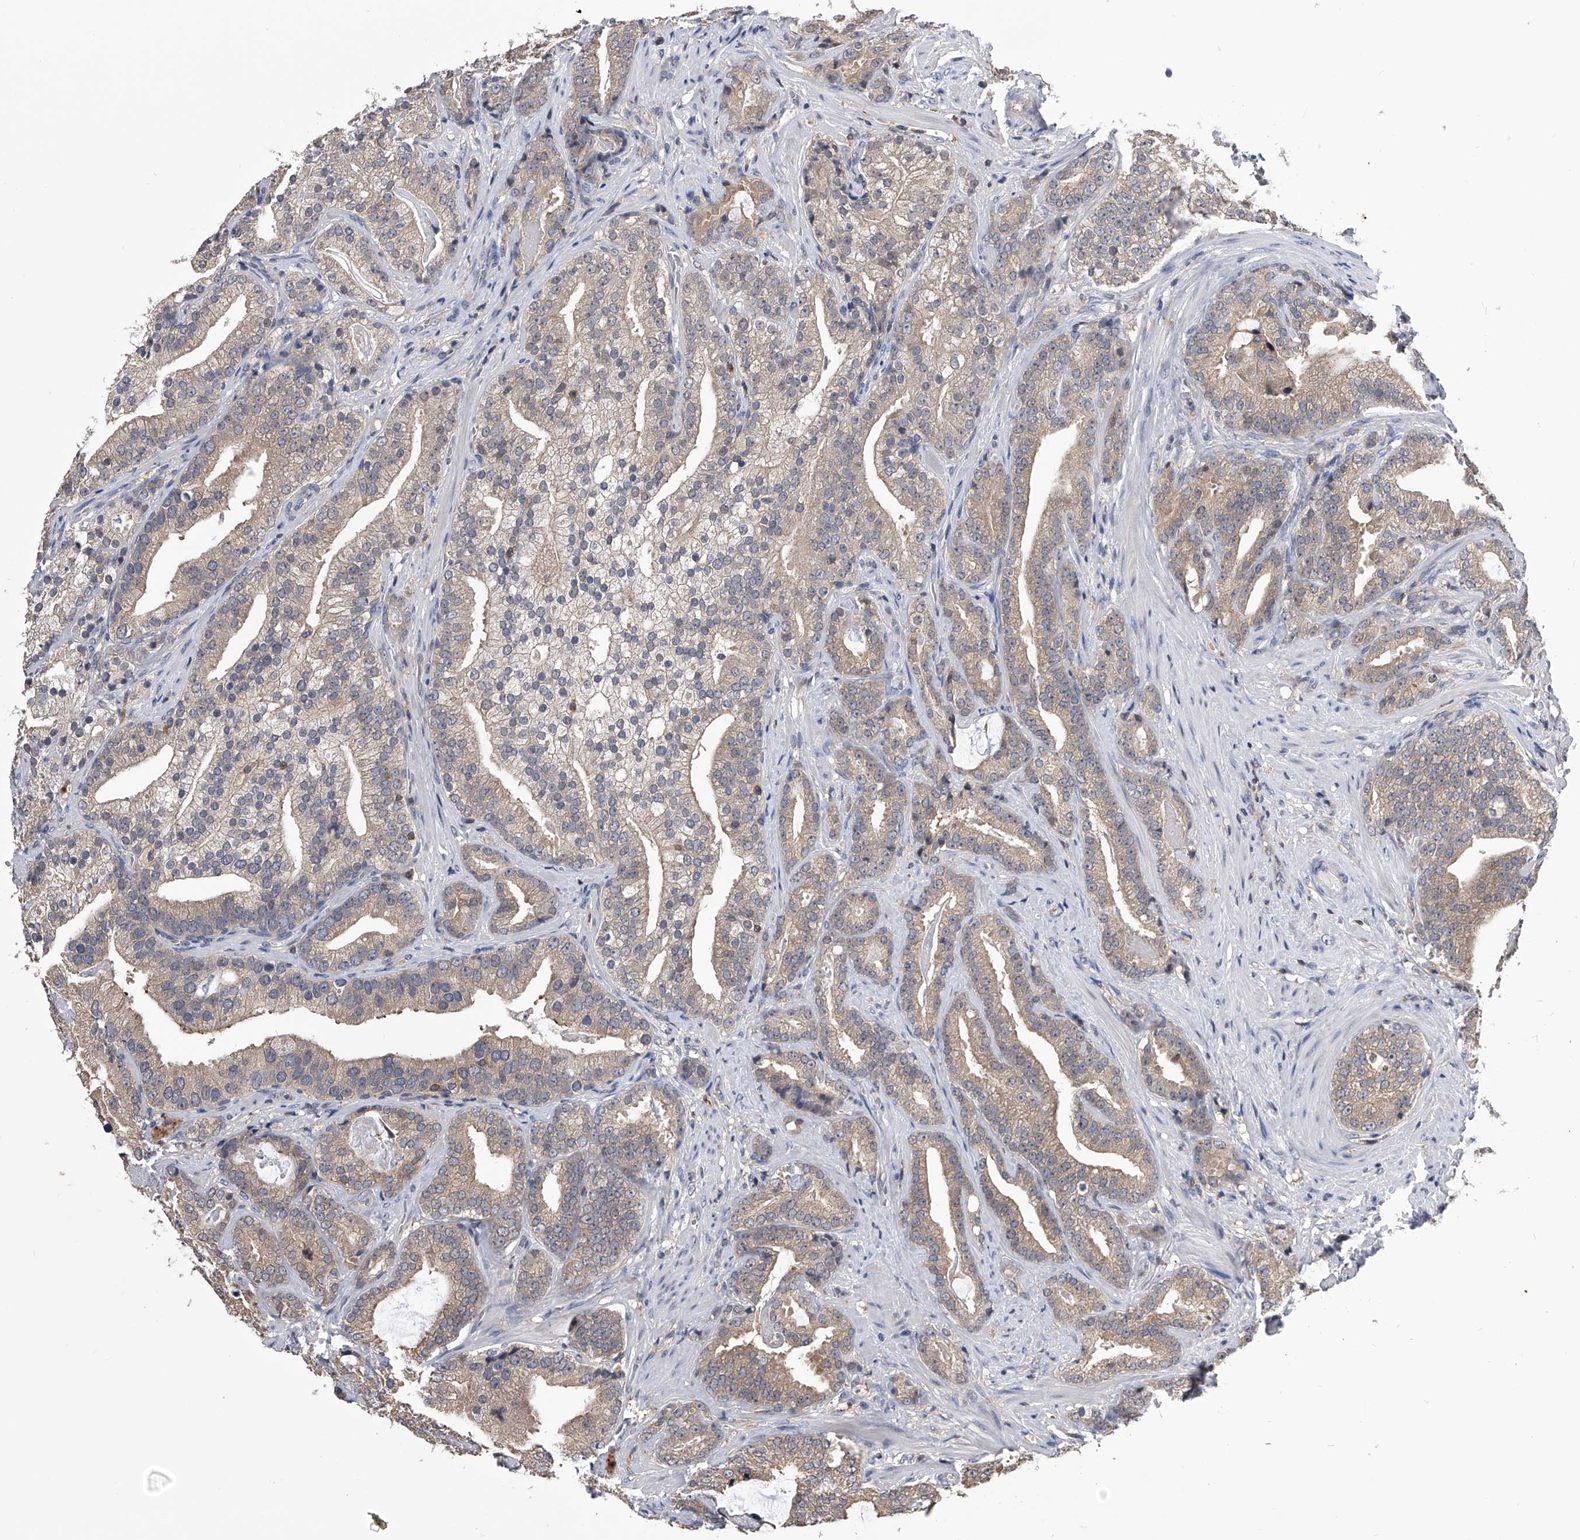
{"staining": {"intensity": "weak", "quantity": ">75%", "location": "cytoplasmic/membranous"}, "tissue": "prostate cancer", "cell_type": "Tumor cells", "image_type": "cancer", "snomed": [{"axis": "morphology", "description": "Adenocarcinoma, Low grade"}, {"axis": "topography", "description": "Prostate"}], "caption": "Immunohistochemistry (IHC) of human adenocarcinoma (low-grade) (prostate) exhibits low levels of weak cytoplasmic/membranous staining in approximately >75% of tumor cells. (Brightfield microscopy of DAB IHC at high magnification).", "gene": "PAN3", "patient": {"sex": "male", "age": 67}}